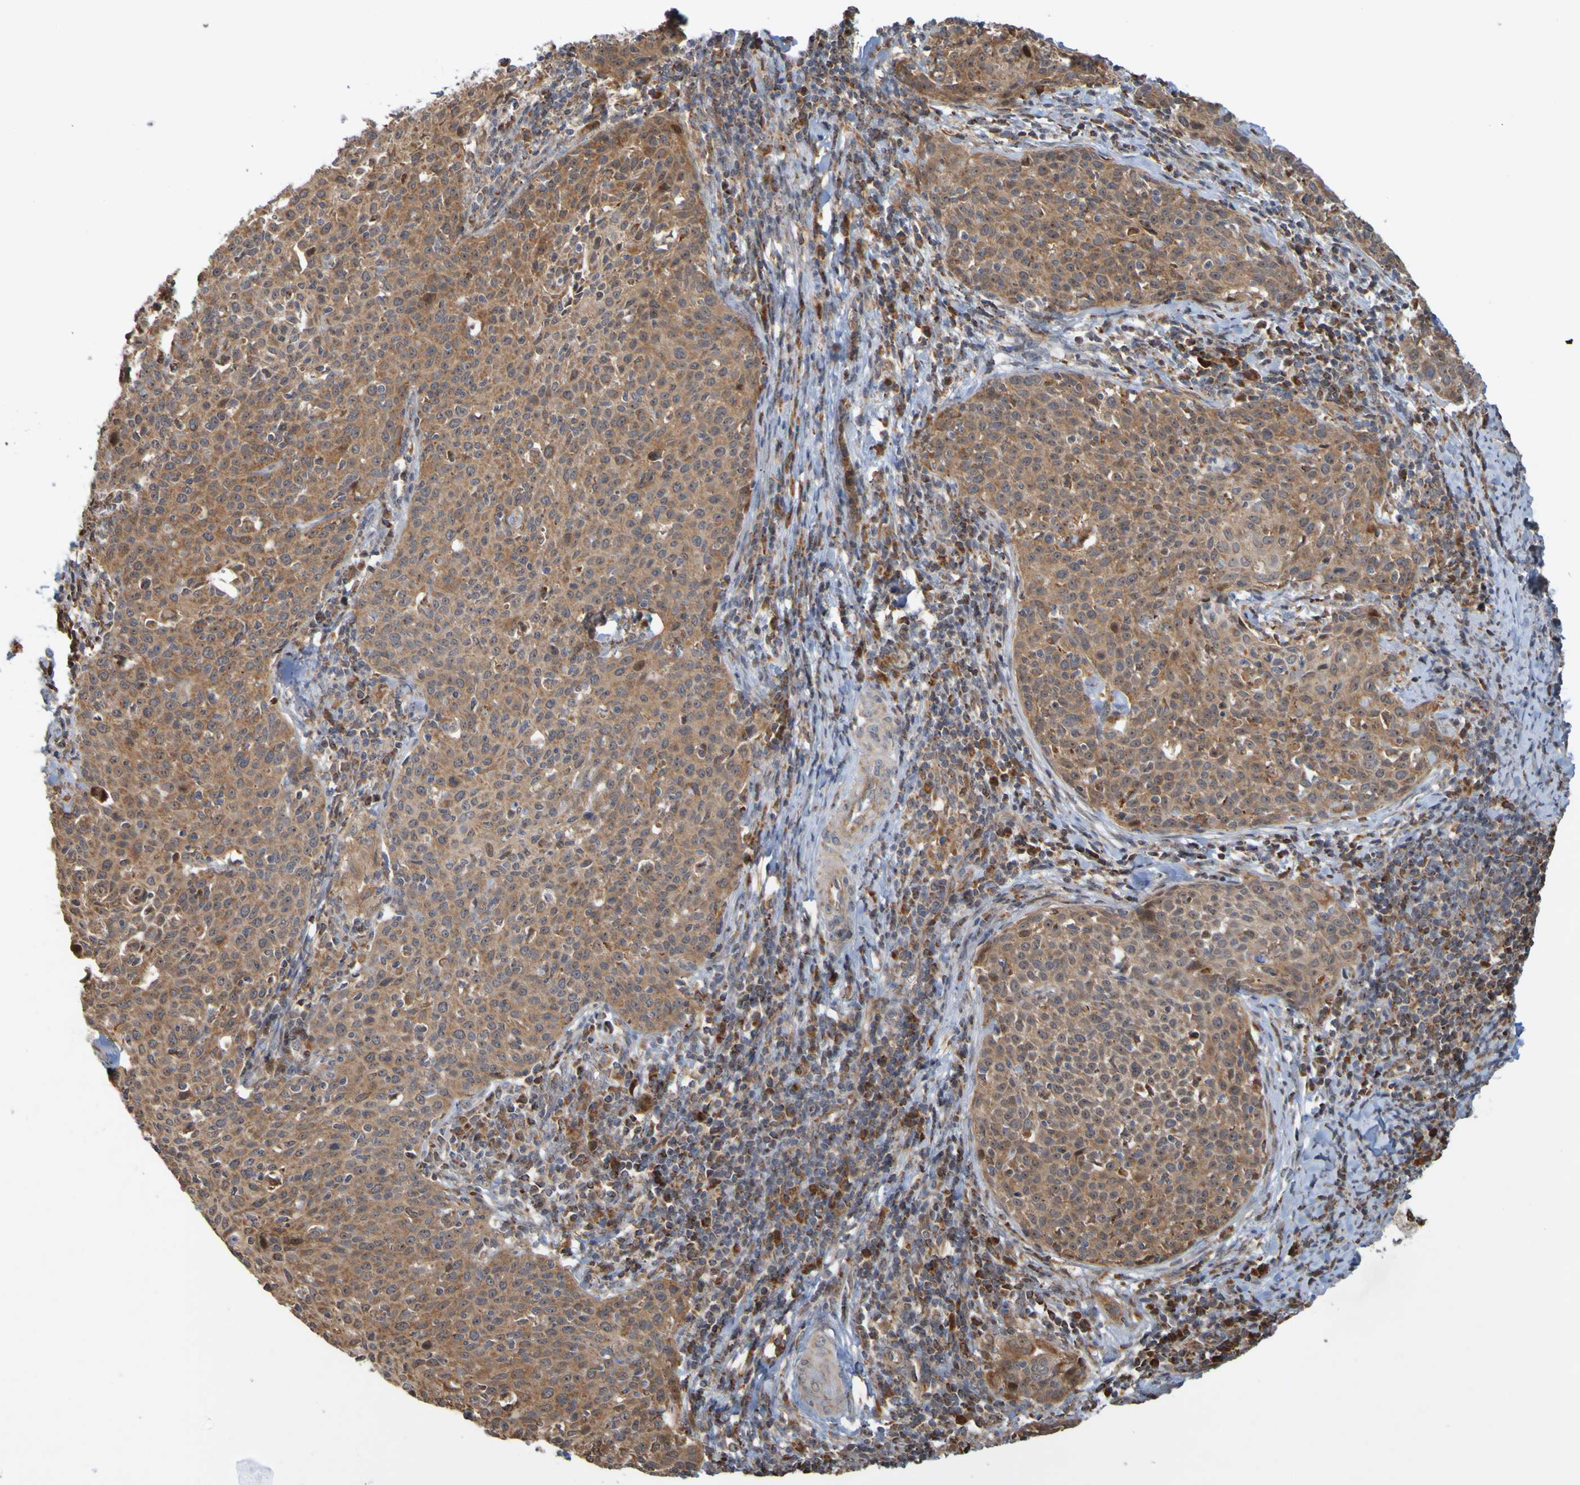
{"staining": {"intensity": "moderate", "quantity": ">75%", "location": "cytoplasmic/membranous"}, "tissue": "cervical cancer", "cell_type": "Tumor cells", "image_type": "cancer", "snomed": [{"axis": "morphology", "description": "Squamous cell carcinoma, NOS"}, {"axis": "topography", "description": "Cervix"}], "caption": "There is medium levels of moderate cytoplasmic/membranous positivity in tumor cells of cervical cancer, as demonstrated by immunohistochemical staining (brown color).", "gene": "TMBIM1", "patient": {"sex": "female", "age": 38}}